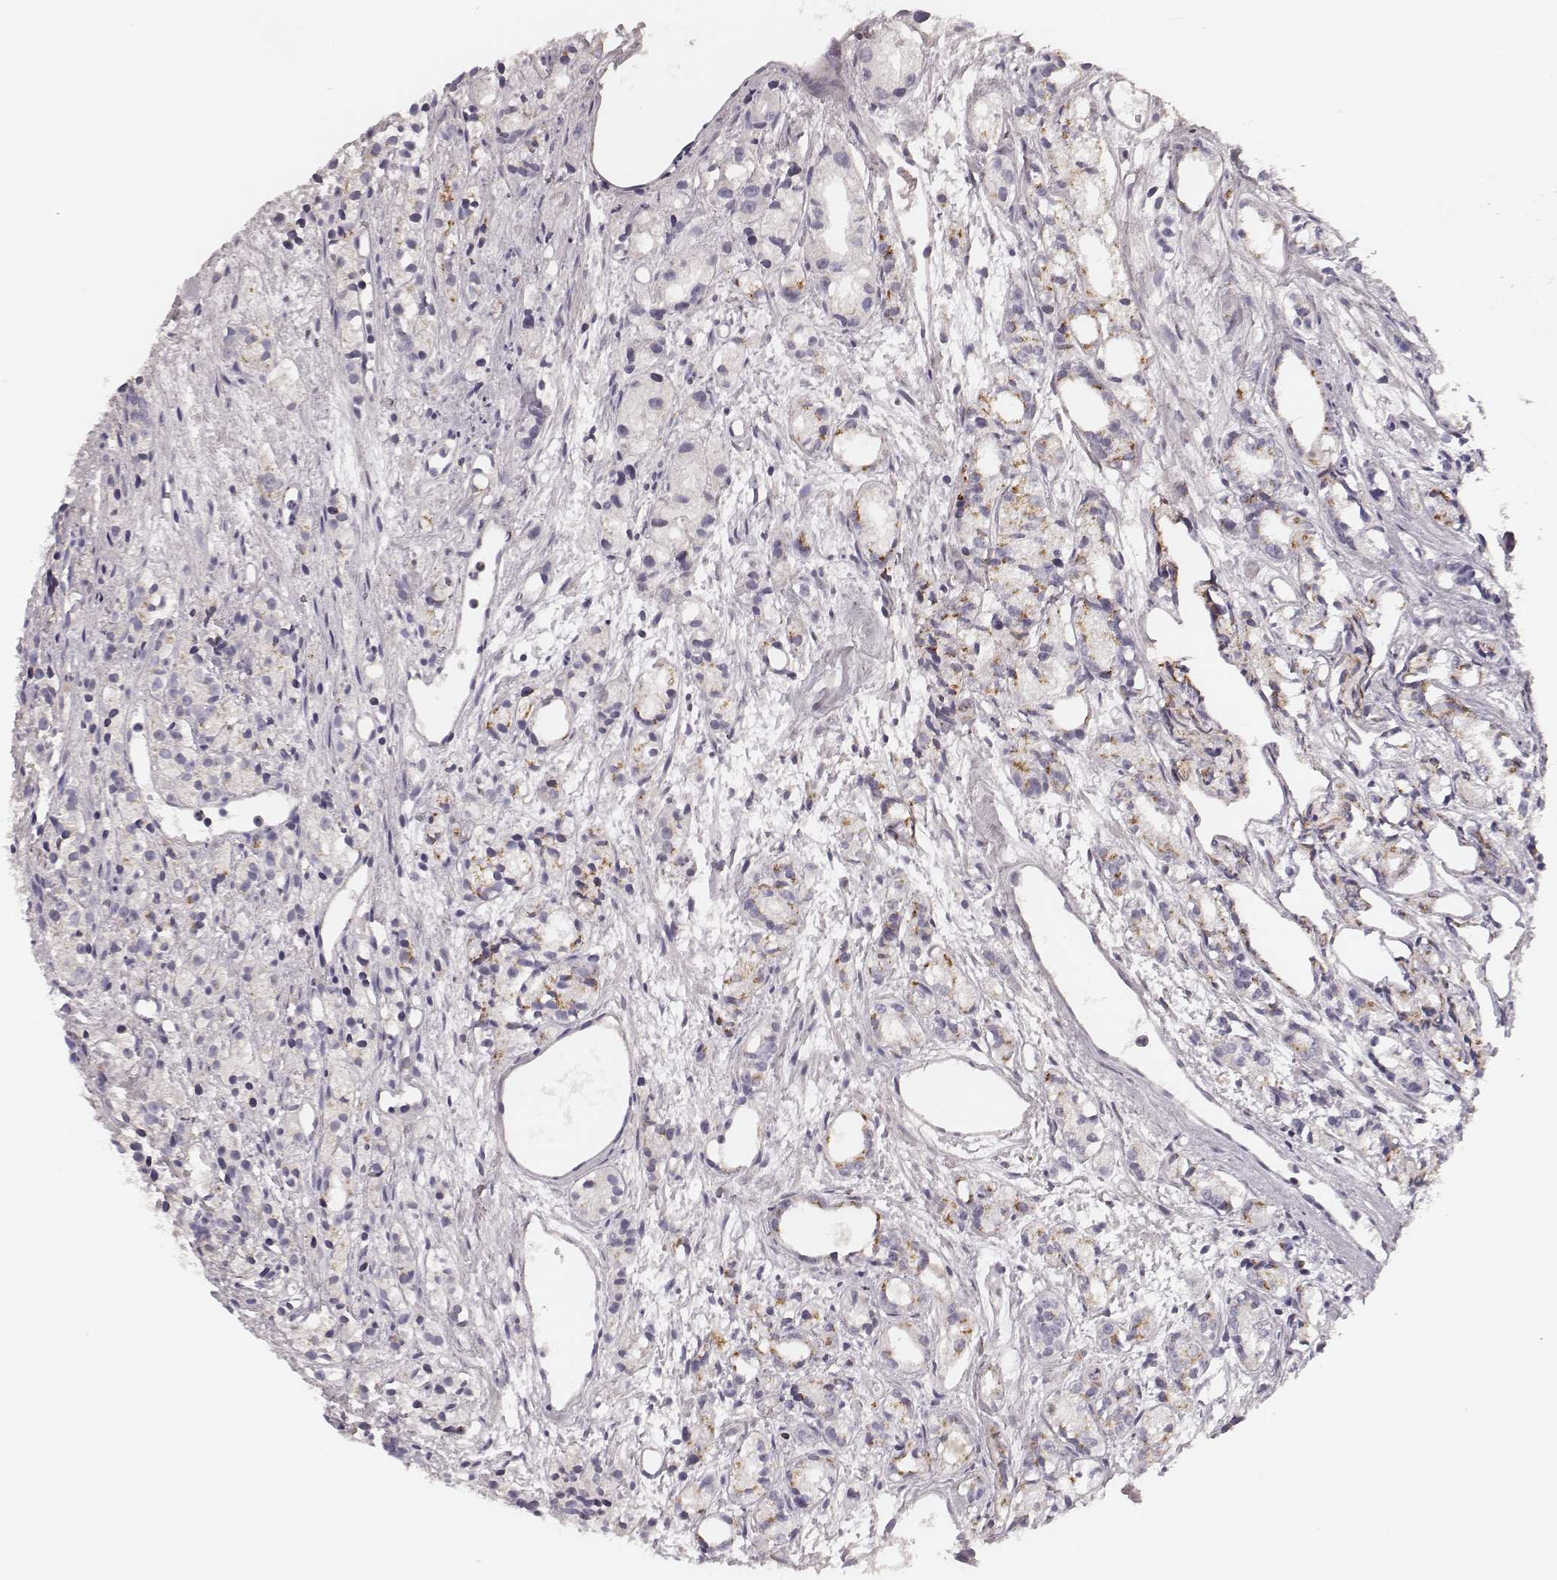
{"staining": {"intensity": "moderate", "quantity": ">75%", "location": "cytoplasmic/membranous"}, "tissue": "prostate cancer", "cell_type": "Tumor cells", "image_type": "cancer", "snomed": [{"axis": "morphology", "description": "Adenocarcinoma, Medium grade"}, {"axis": "topography", "description": "Prostate"}], "caption": "Human prostate cancer stained with a protein marker exhibits moderate staining in tumor cells.", "gene": "SDCBP2", "patient": {"sex": "male", "age": 74}}